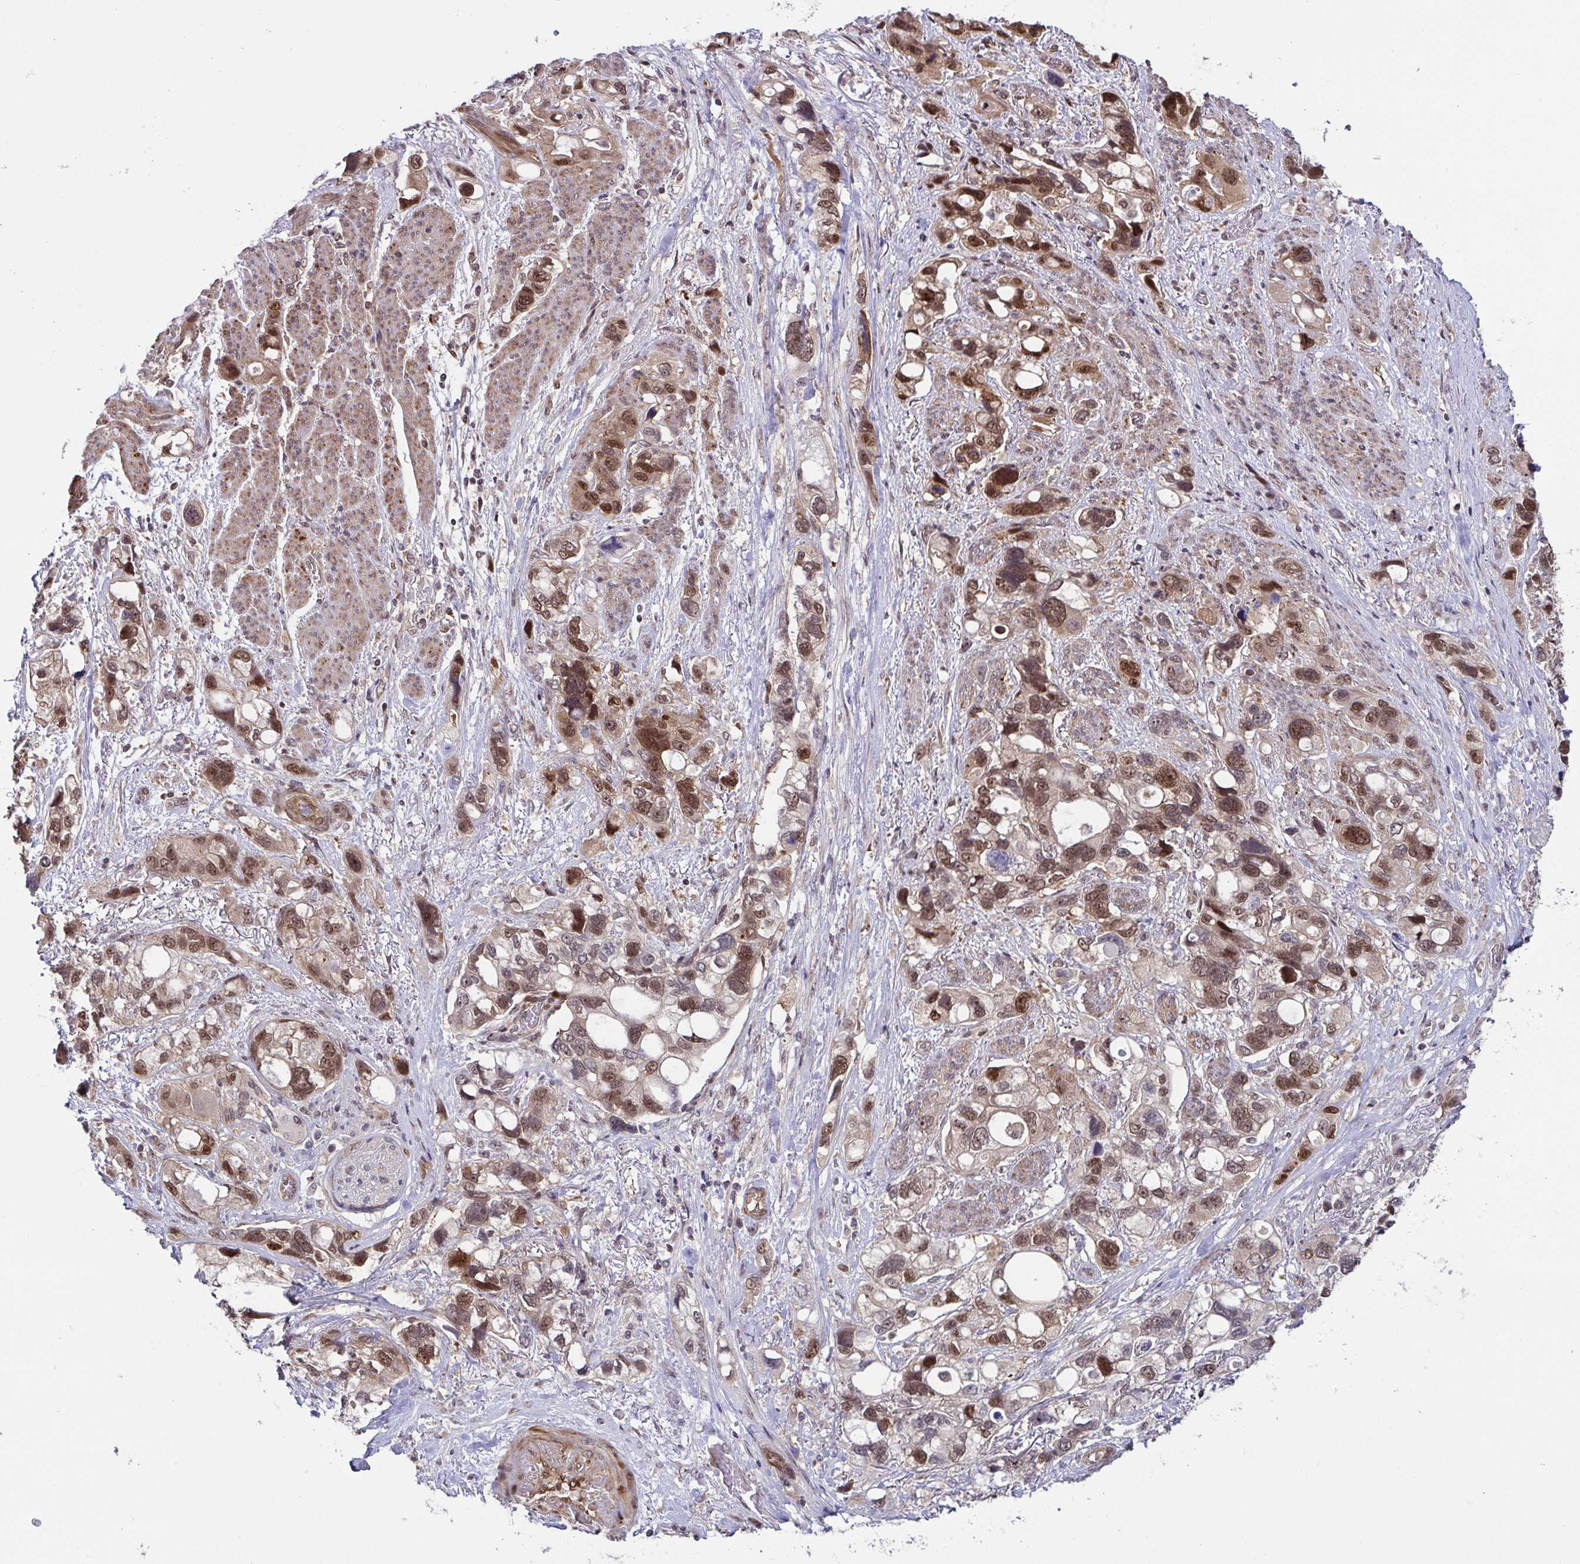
{"staining": {"intensity": "moderate", "quantity": ">75%", "location": "nuclear"}, "tissue": "stomach cancer", "cell_type": "Tumor cells", "image_type": "cancer", "snomed": [{"axis": "morphology", "description": "Adenocarcinoma, NOS"}, {"axis": "topography", "description": "Stomach, upper"}], "caption": "A high-resolution image shows IHC staining of stomach adenocarcinoma, which exhibits moderate nuclear positivity in approximately >75% of tumor cells. The staining is performed using DAB (3,3'-diaminobenzidine) brown chromogen to label protein expression. The nuclei are counter-stained blue using hematoxylin.", "gene": "DNAJB1", "patient": {"sex": "female", "age": 81}}